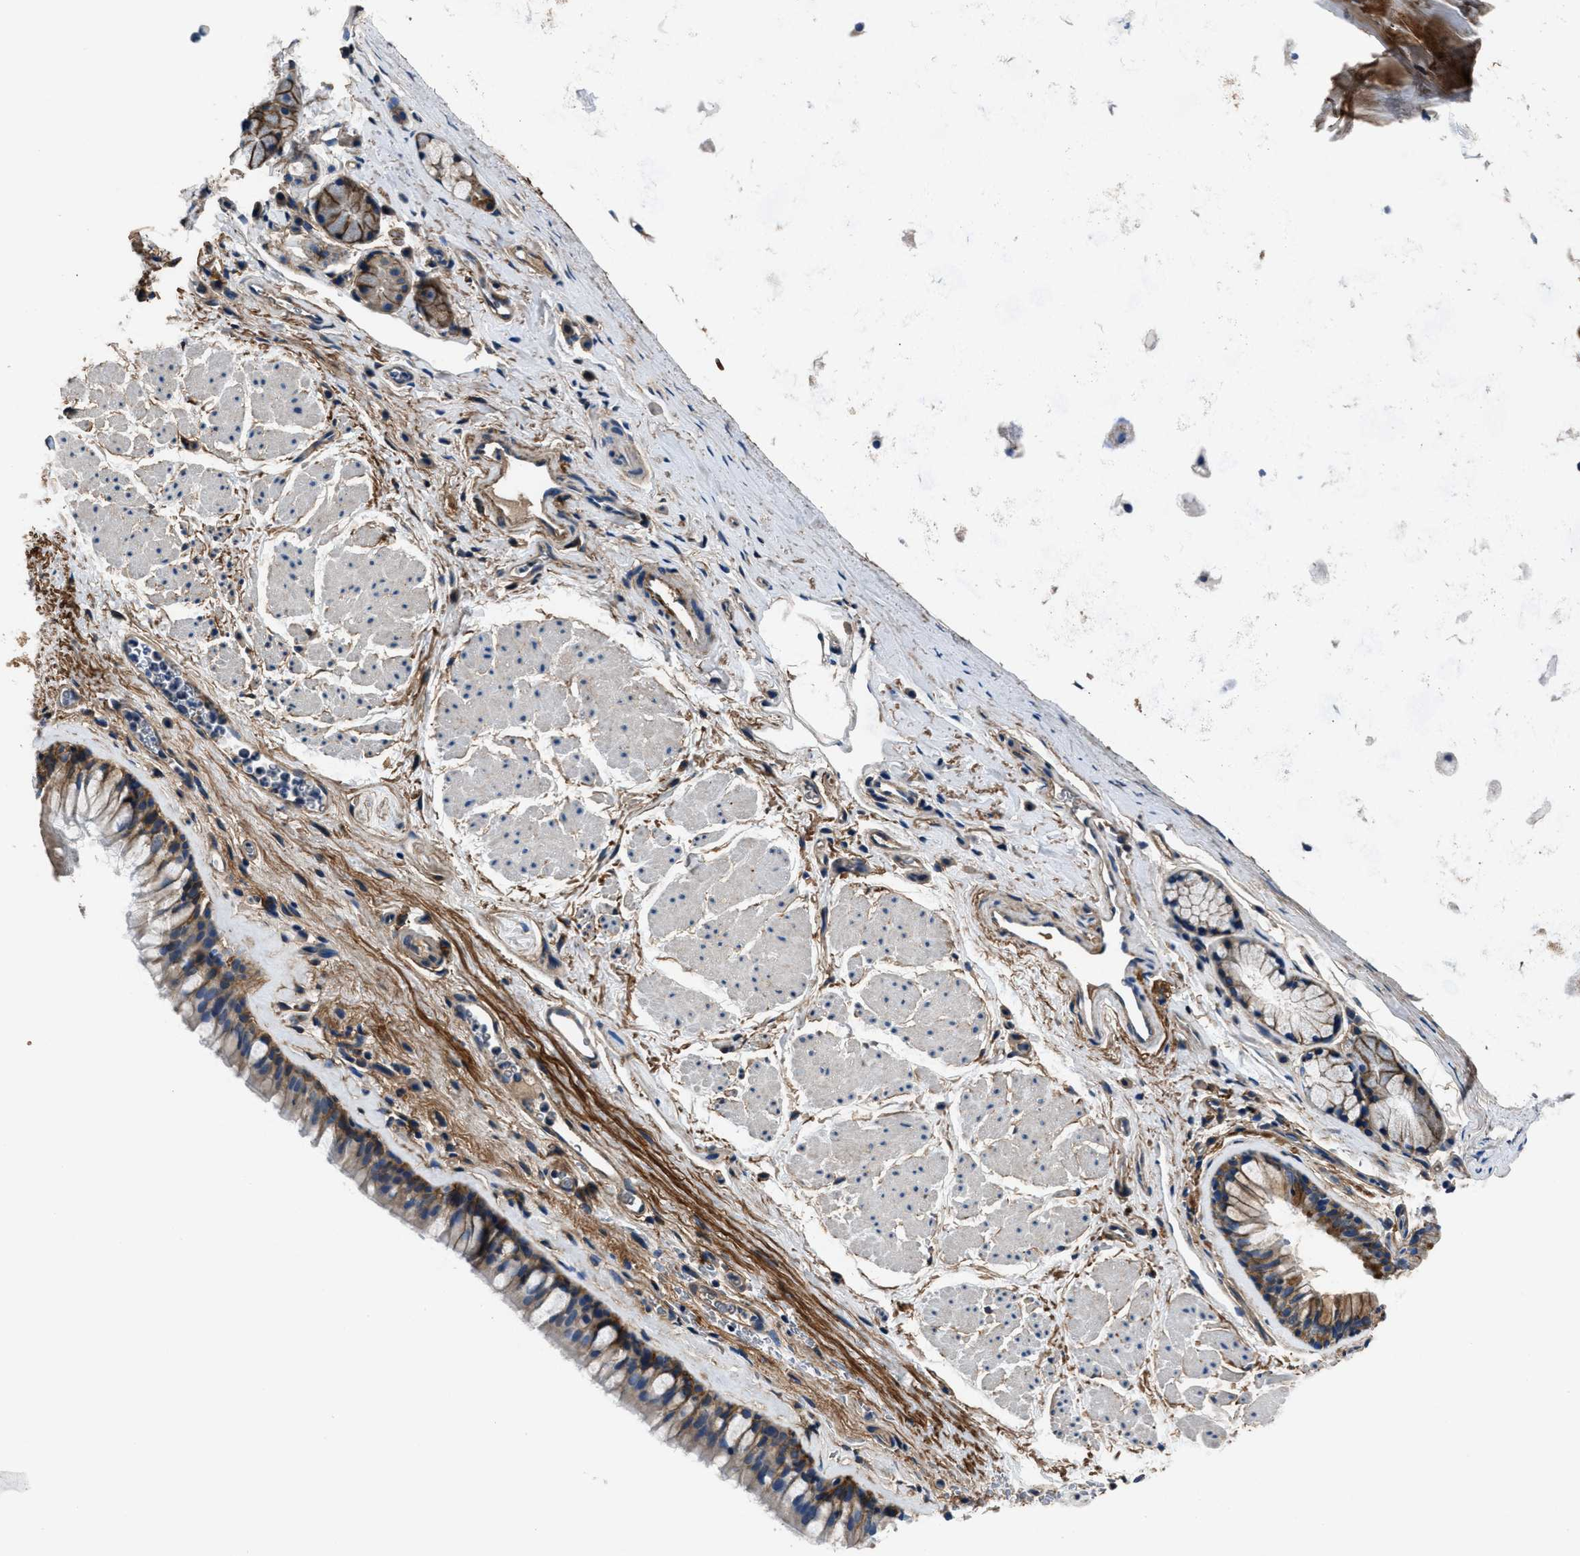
{"staining": {"intensity": "moderate", "quantity": ">75%", "location": "cytoplasmic/membranous"}, "tissue": "bronchus", "cell_type": "Respiratory epithelial cells", "image_type": "normal", "snomed": [{"axis": "morphology", "description": "Normal tissue, NOS"}, {"axis": "topography", "description": "Cartilage tissue"}, {"axis": "topography", "description": "Bronchus"}], "caption": "This histopathology image exhibits immunohistochemistry (IHC) staining of unremarkable bronchus, with medium moderate cytoplasmic/membranous staining in about >75% of respiratory epithelial cells.", "gene": "CD276", "patient": {"sex": "female", "age": 53}}